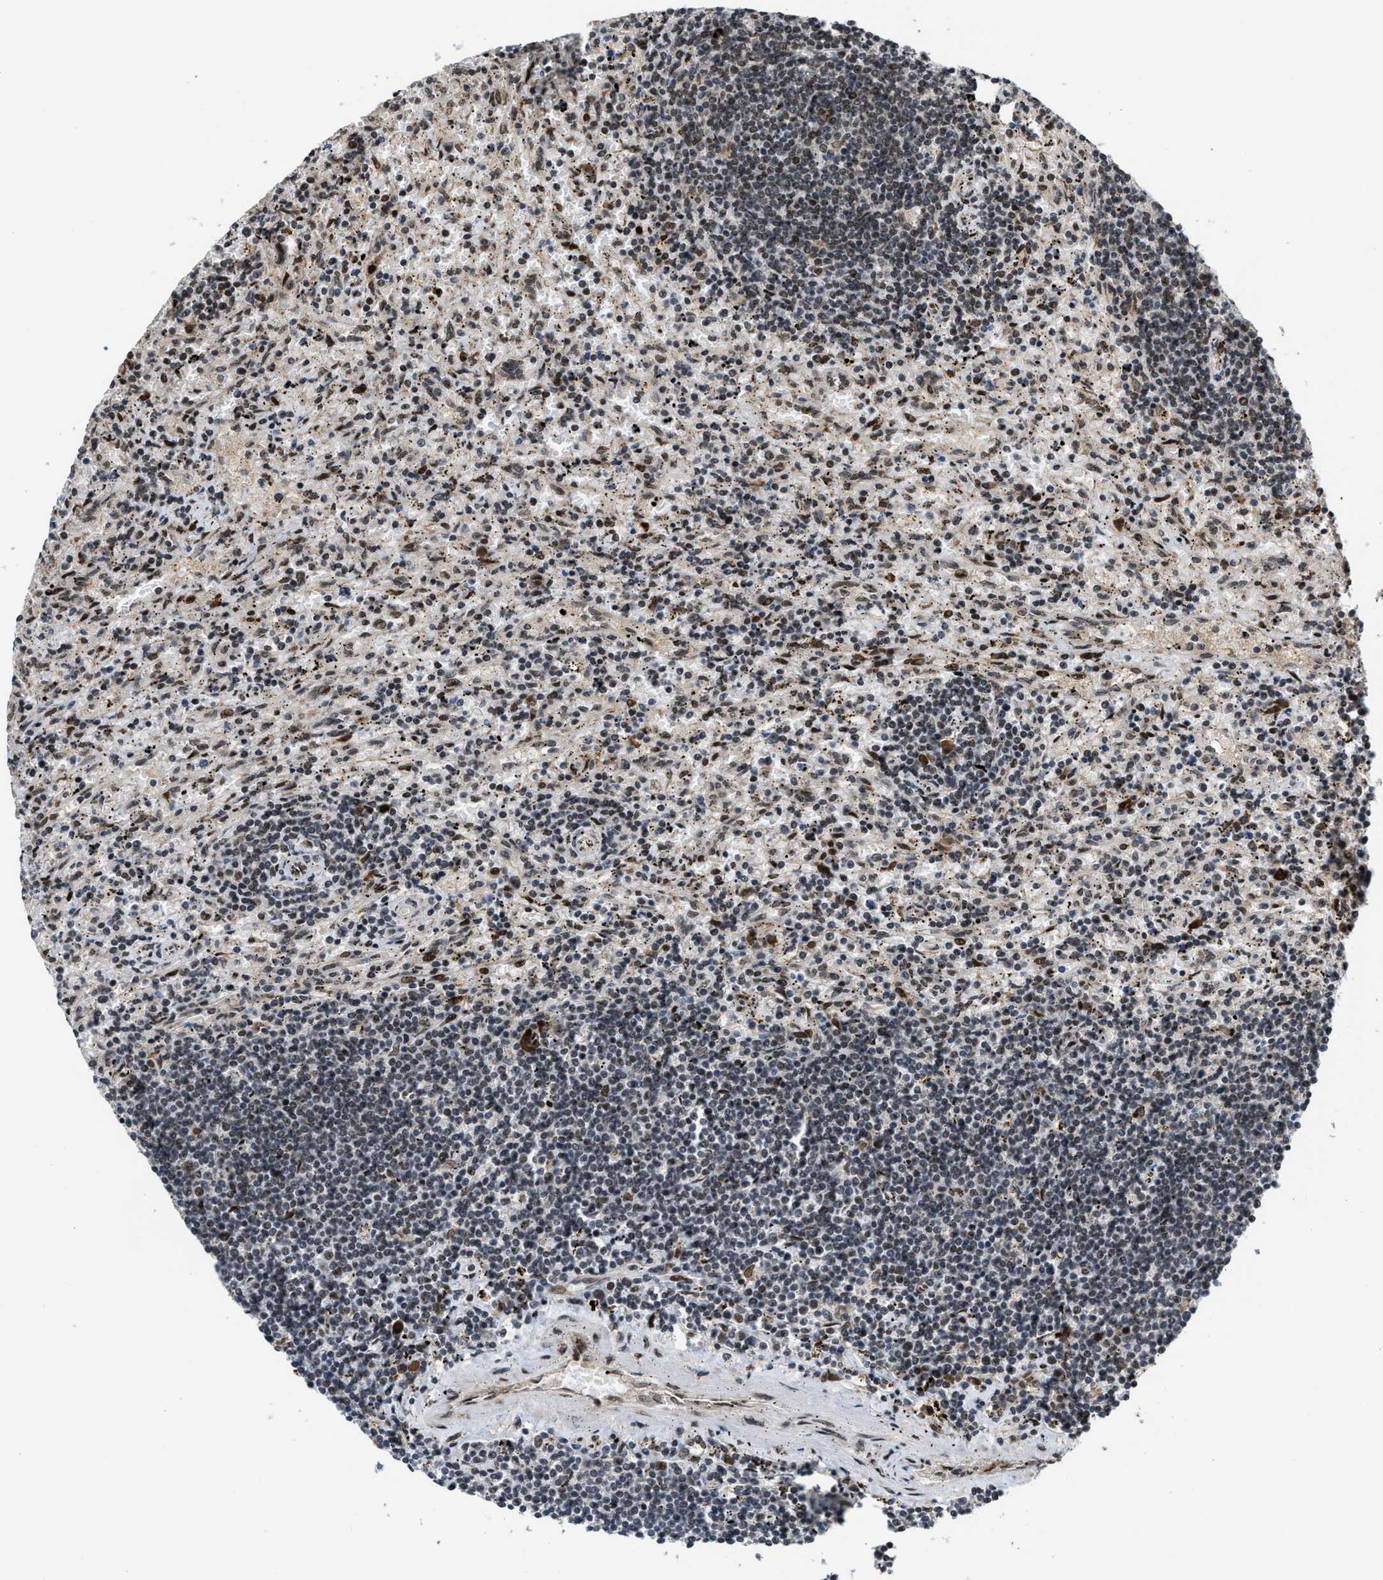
{"staining": {"intensity": "moderate", "quantity": "<25%", "location": "nuclear"}, "tissue": "lymphoma", "cell_type": "Tumor cells", "image_type": "cancer", "snomed": [{"axis": "morphology", "description": "Malignant lymphoma, non-Hodgkin's type, Low grade"}, {"axis": "topography", "description": "Spleen"}], "caption": "Protein staining exhibits moderate nuclear expression in about <25% of tumor cells in low-grade malignant lymphoma, non-Hodgkin's type.", "gene": "SERTAD2", "patient": {"sex": "male", "age": 76}}